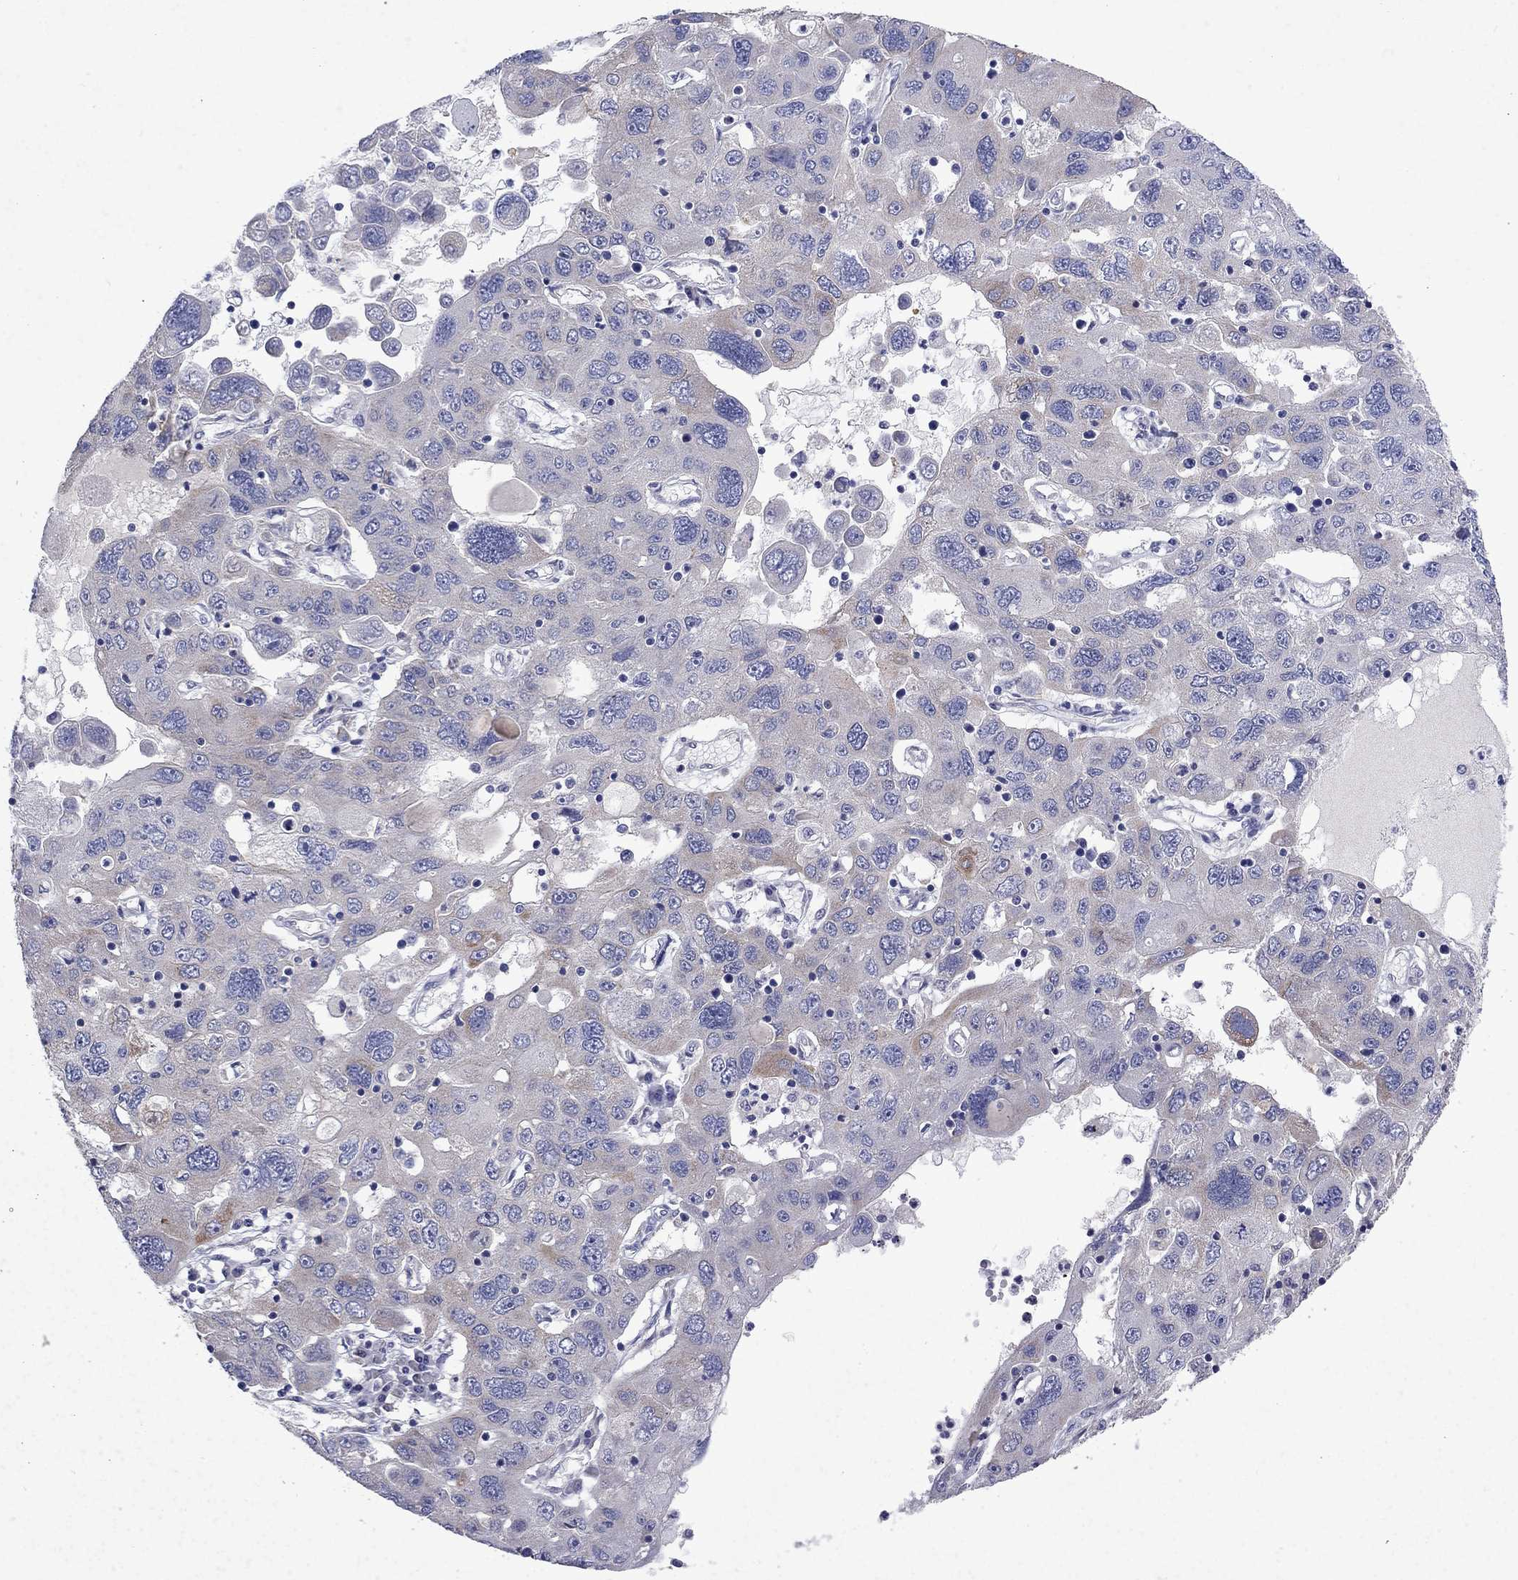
{"staining": {"intensity": "weak", "quantity": "<25%", "location": "cytoplasmic/membranous"}, "tissue": "stomach cancer", "cell_type": "Tumor cells", "image_type": "cancer", "snomed": [{"axis": "morphology", "description": "Adenocarcinoma, NOS"}, {"axis": "topography", "description": "Stomach"}], "caption": "Immunohistochemistry of human adenocarcinoma (stomach) reveals no positivity in tumor cells.", "gene": "DTNA", "patient": {"sex": "male", "age": 56}}